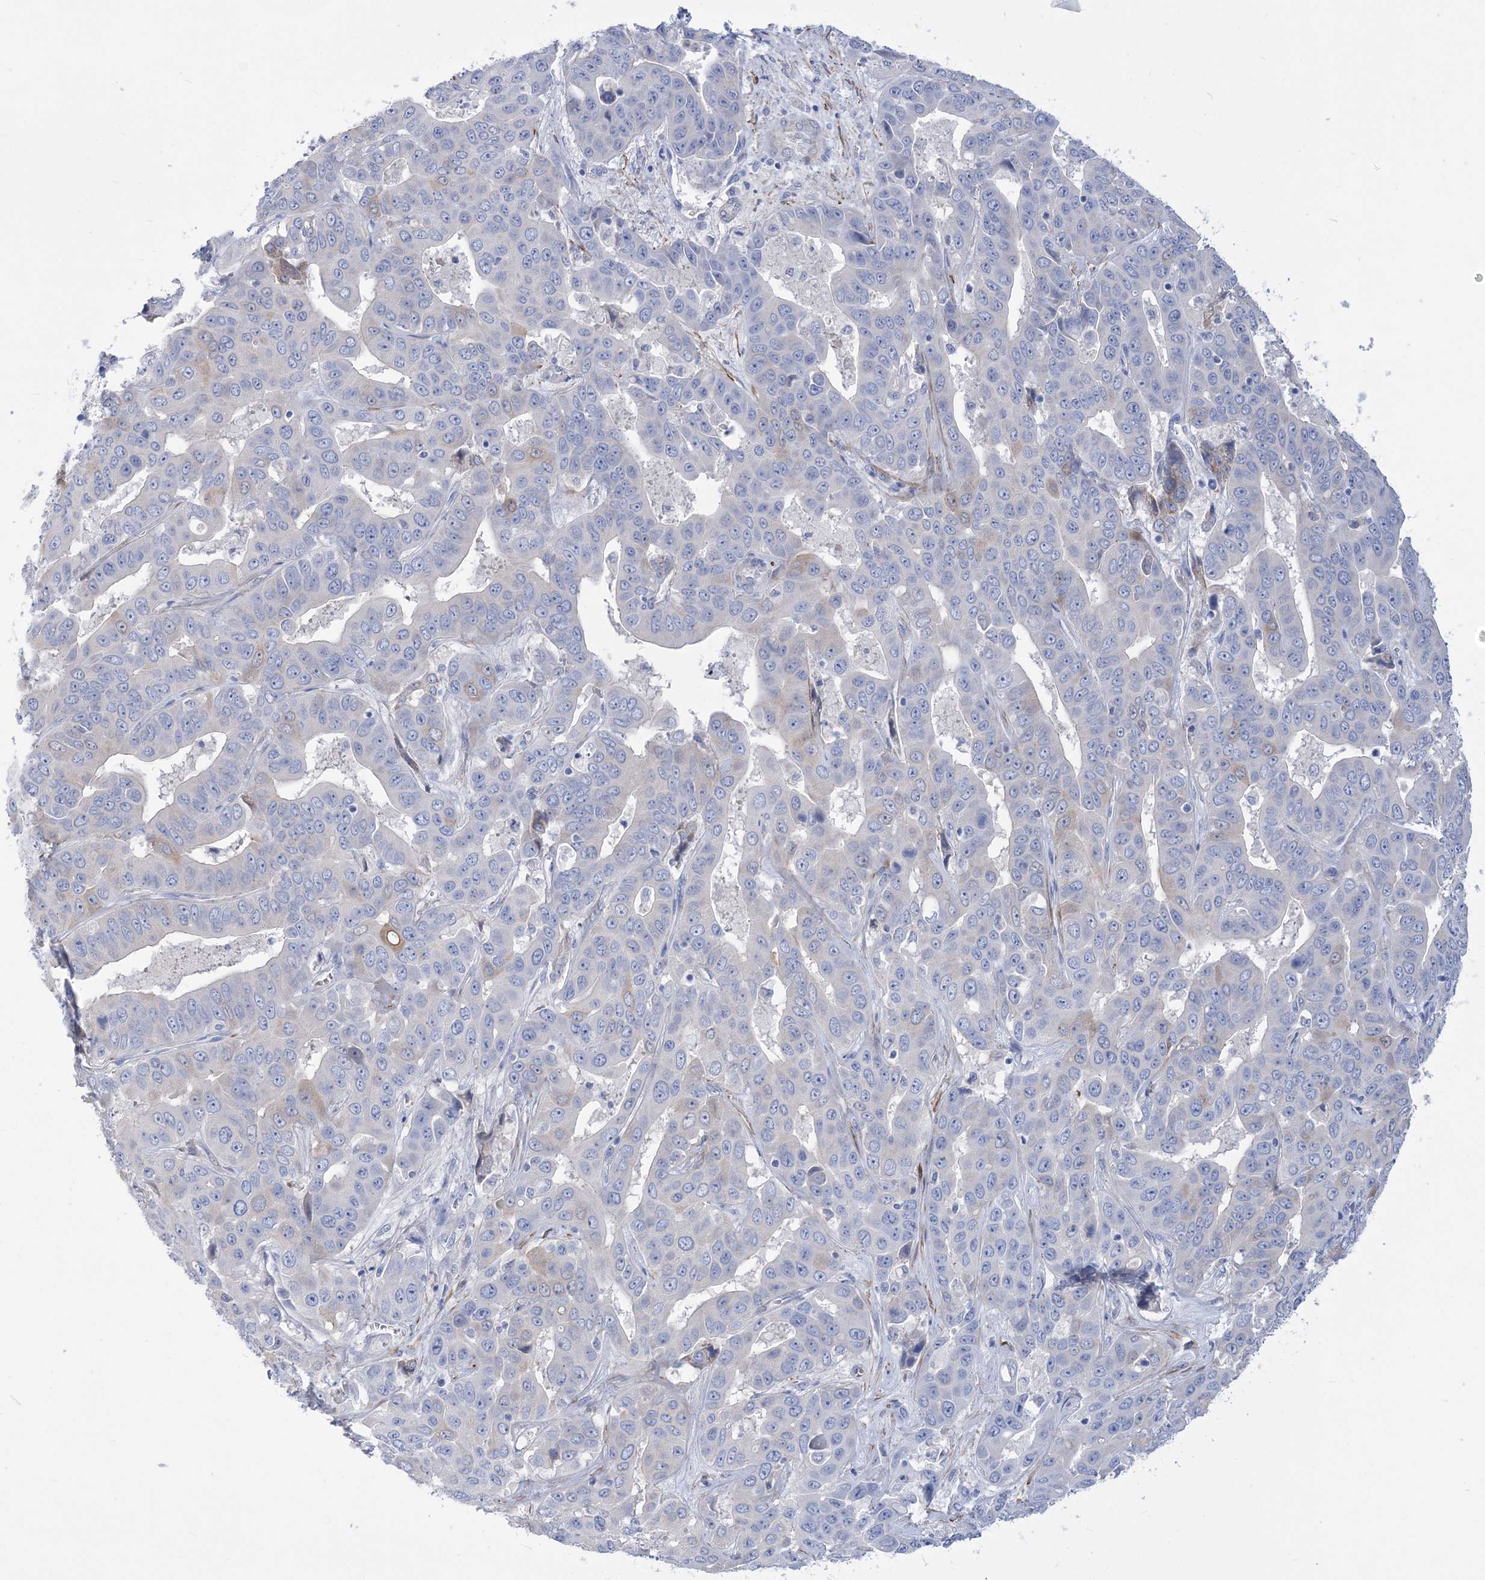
{"staining": {"intensity": "negative", "quantity": "none", "location": "none"}, "tissue": "liver cancer", "cell_type": "Tumor cells", "image_type": "cancer", "snomed": [{"axis": "morphology", "description": "Cholangiocarcinoma"}, {"axis": "topography", "description": "Liver"}], "caption": "Liver cancer stained for a protein using IHC reveals no staining tumor cells.", "gene": "WDR74", "patient": {"sex": "female", "age": 52}}